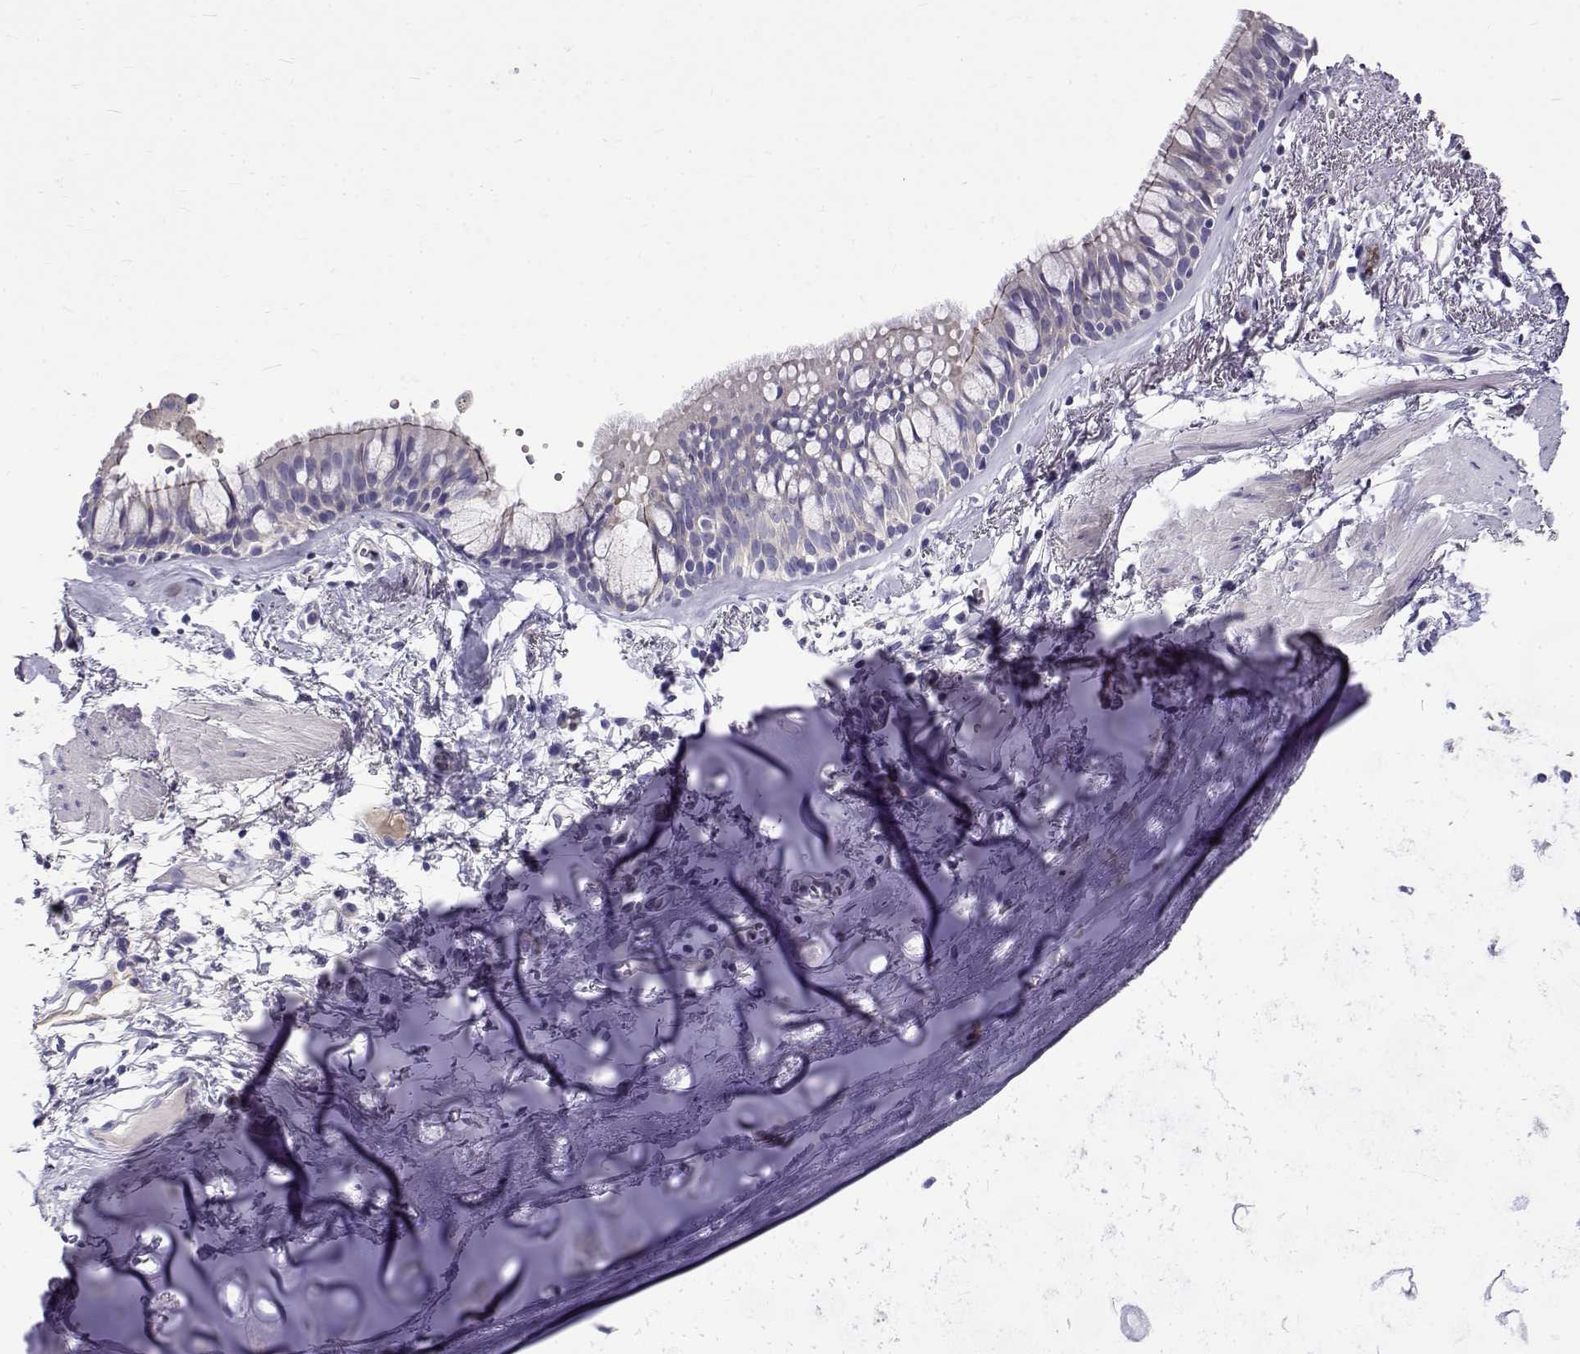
{"staining": {"intensity": "weak", "quantity": "<25%", "location": "cytoplasmic/membranous"}, "tissue": "bronchus", "cell_type": "Respiratory epithelial cells", "image_type": "normal", "snomed": [{"axis": "morphology", "description": "Normal tissue, NOS"}, {"axis": "morphology", "description": "Squamous cell carcinoma, NOS"}, {"axis": "topography", "description": "Cartilage tissue"}, {"axis": "topography", "description": "Bronchus"}], "caption": "Micrograph shows no protein expression in respiratory epithelial cells of normal bronchus. (Stains: DAB (3,3'-diaminobenzidine) immunohistochemistry with hematoxylin counter stain, Microscopy: brightfield microscopy at high magnification).", "gene": "IGSF1", "patient": {"sex": "male", "age": 72}}